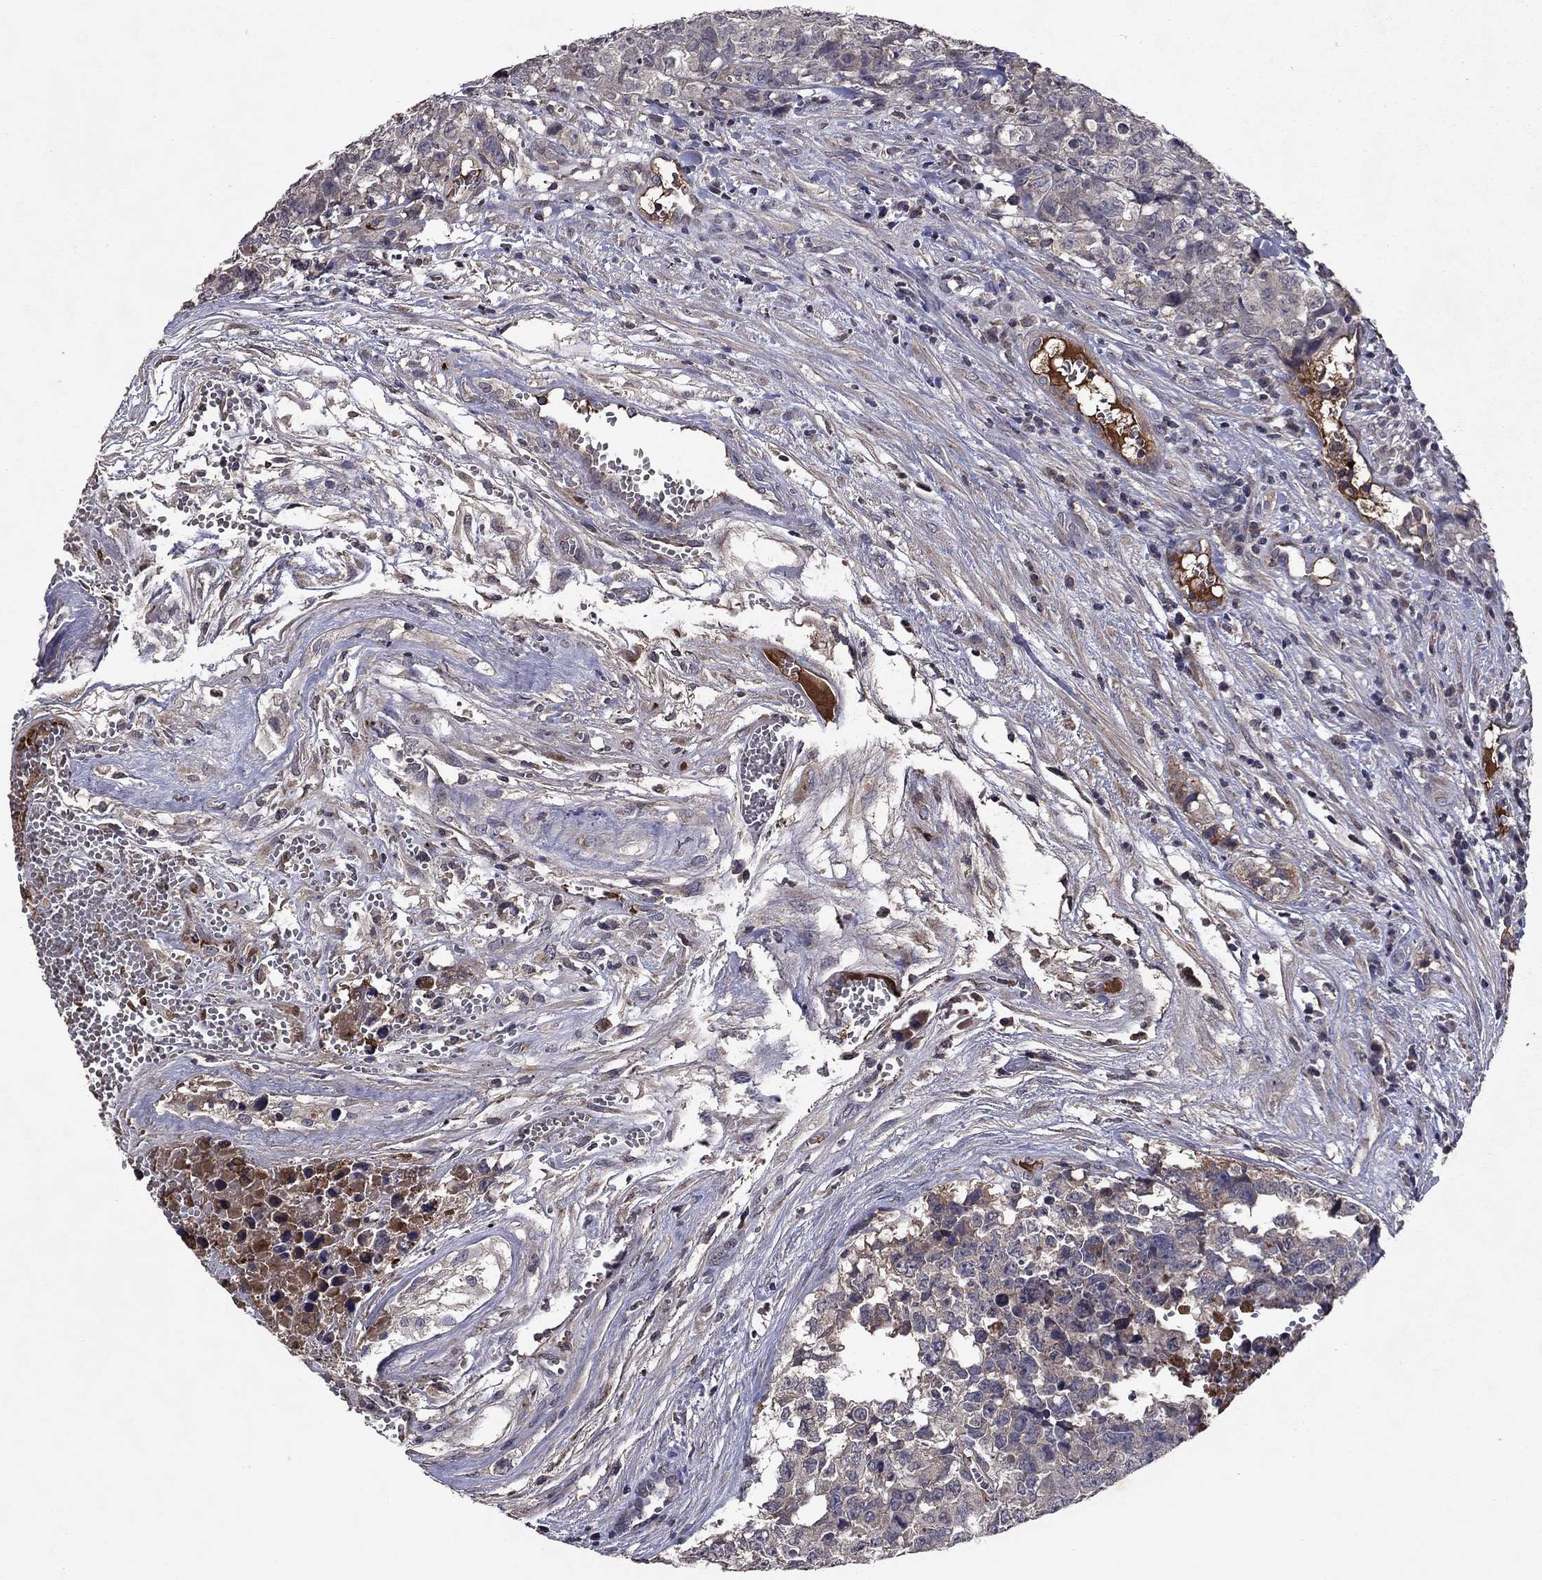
{"staining": {"intensity": "negative", "quantity": "none", "location": "none"}, "tissue": "testis cancer", "cell_type": "Tumor cells", "image_type": "cancer", "snomed": [{"axis": "morphology", "description": "Carcinoma, Embryonal, NOS"}, {"axis": "topography", "description": "Testis"}], "caption": "Tumor cells are negative for brown protein staining in embryonal carcinoma (testis). (Immunohistochemistry (ihc), brightfield microscopy, high magnification).", "gene": "PROS1", "patient": {"sex": "male", "age": 23}}